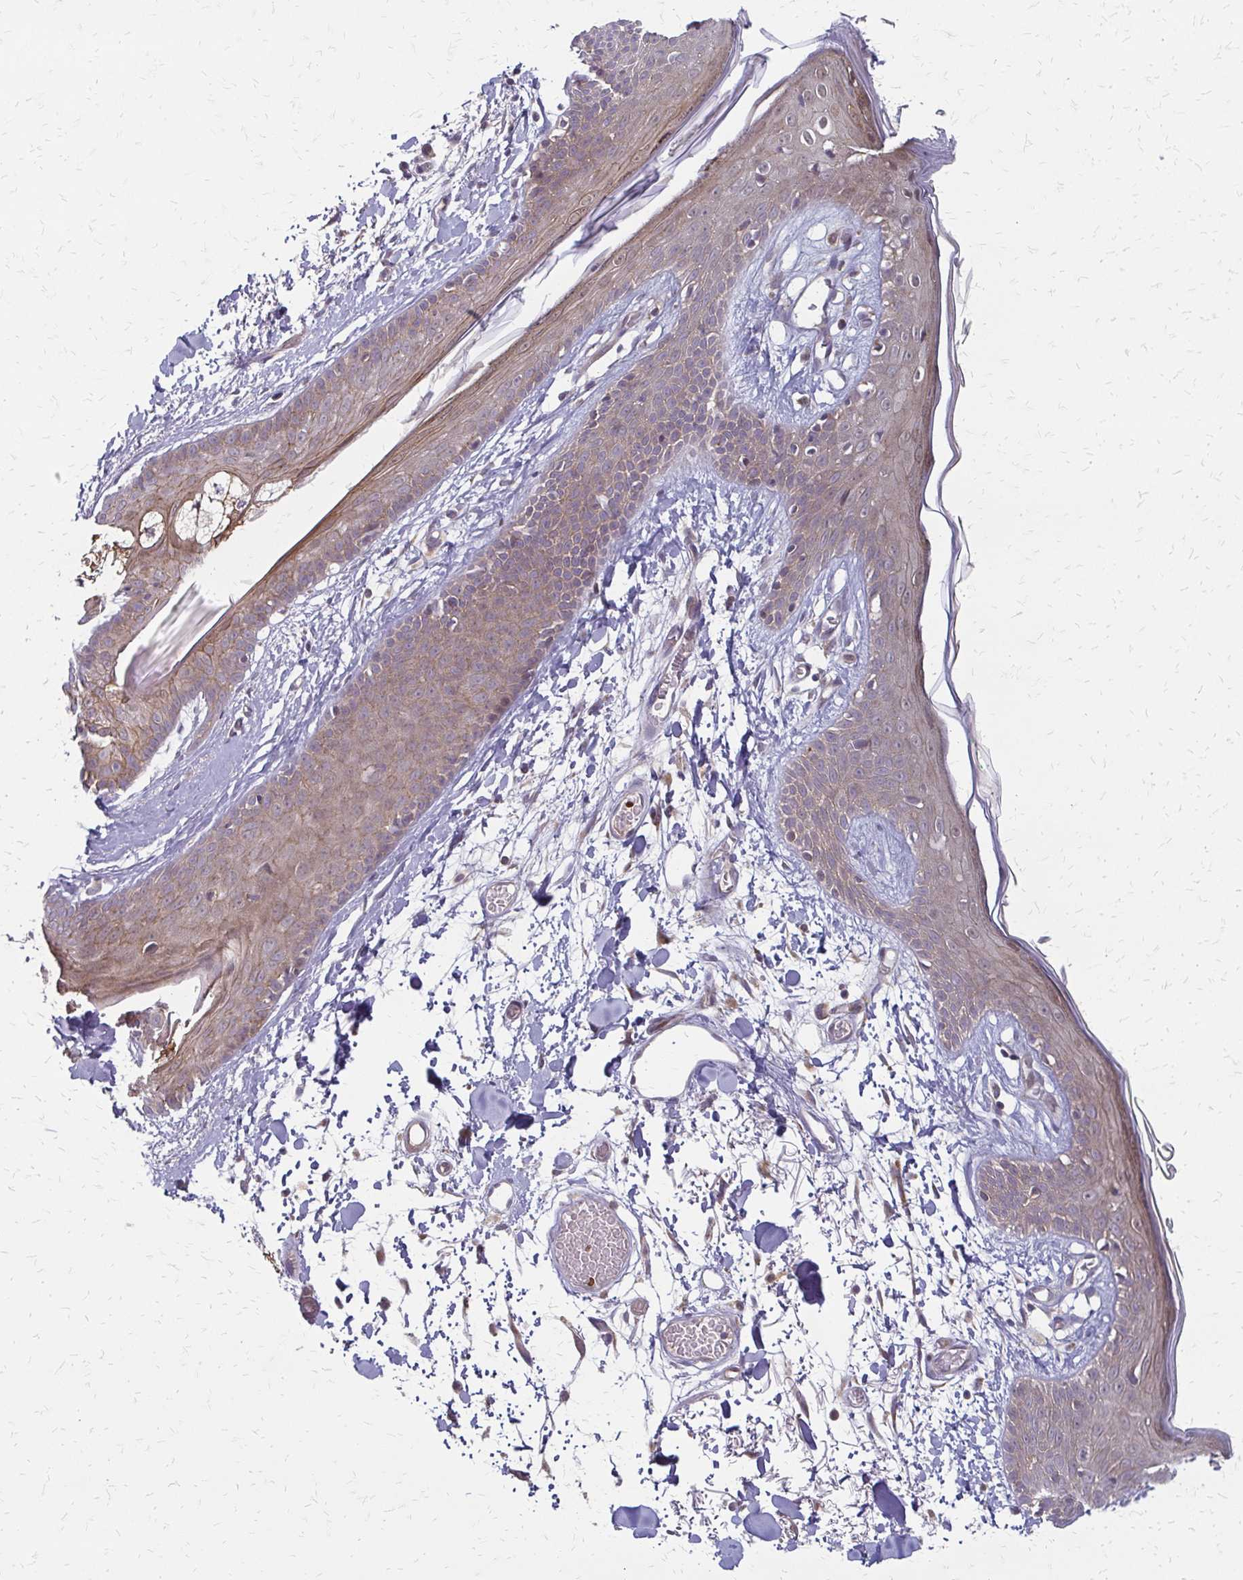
{"staining": {"intensity": "weak", "quantity": "25%-75%", "location": "cytoplasmic/membranous"}, "tissue": "skin", "cell_type": "Fibroblasts", "image_type": "normal", "snomed": [{"axis": "morphology", "description": "Normal tissue, NOS"}, {"axis": "topography", "description": "Skin"}], "caption": "There is low levels of weak cytoplasmic/membranous expression in fibroblasts of normal skin, as demonstrated by immunohistochemical staining (brown color).", "gene": "ZNF383", "patient": {"sex": "male", "age": 79}}